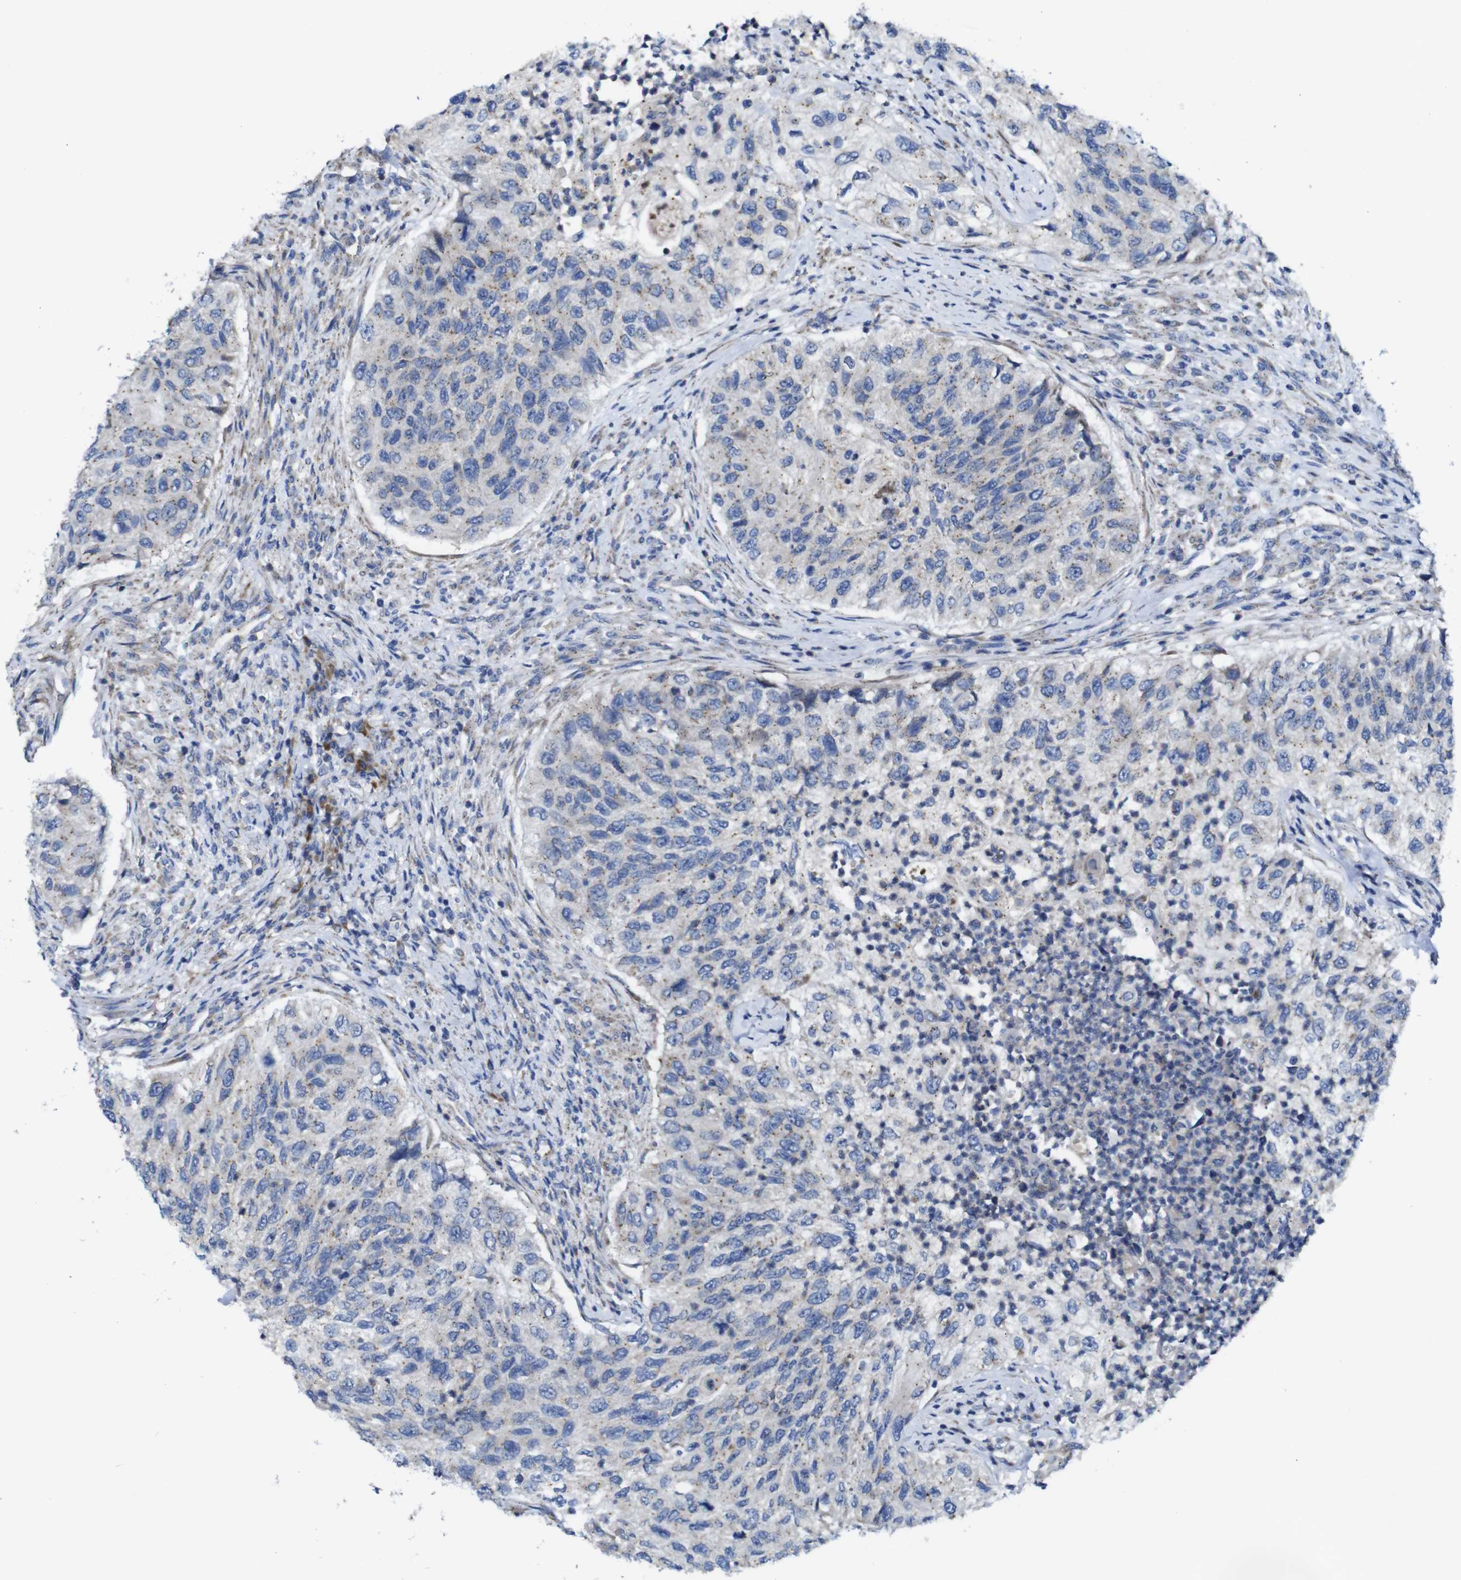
{"staining": {"intensity": "negative", "quantity": "none", "location": "none"}, "tissue": "urothelial cancer", "cell_type": "Tumor cells", "image_type": "cancer", "snomed": [{"axis": "morphology", "description": "Urothelial carcinoma, High grade"}, {"axis": "topography", "description": "Urinary bladder"}], "caption": "Immunohistochemical staining of high-grade urothelial carcinoma exhibits no significant expression in tumor cells.", "gene": "DDRGK1", "patient": {"sex": "female", "age": 60}}